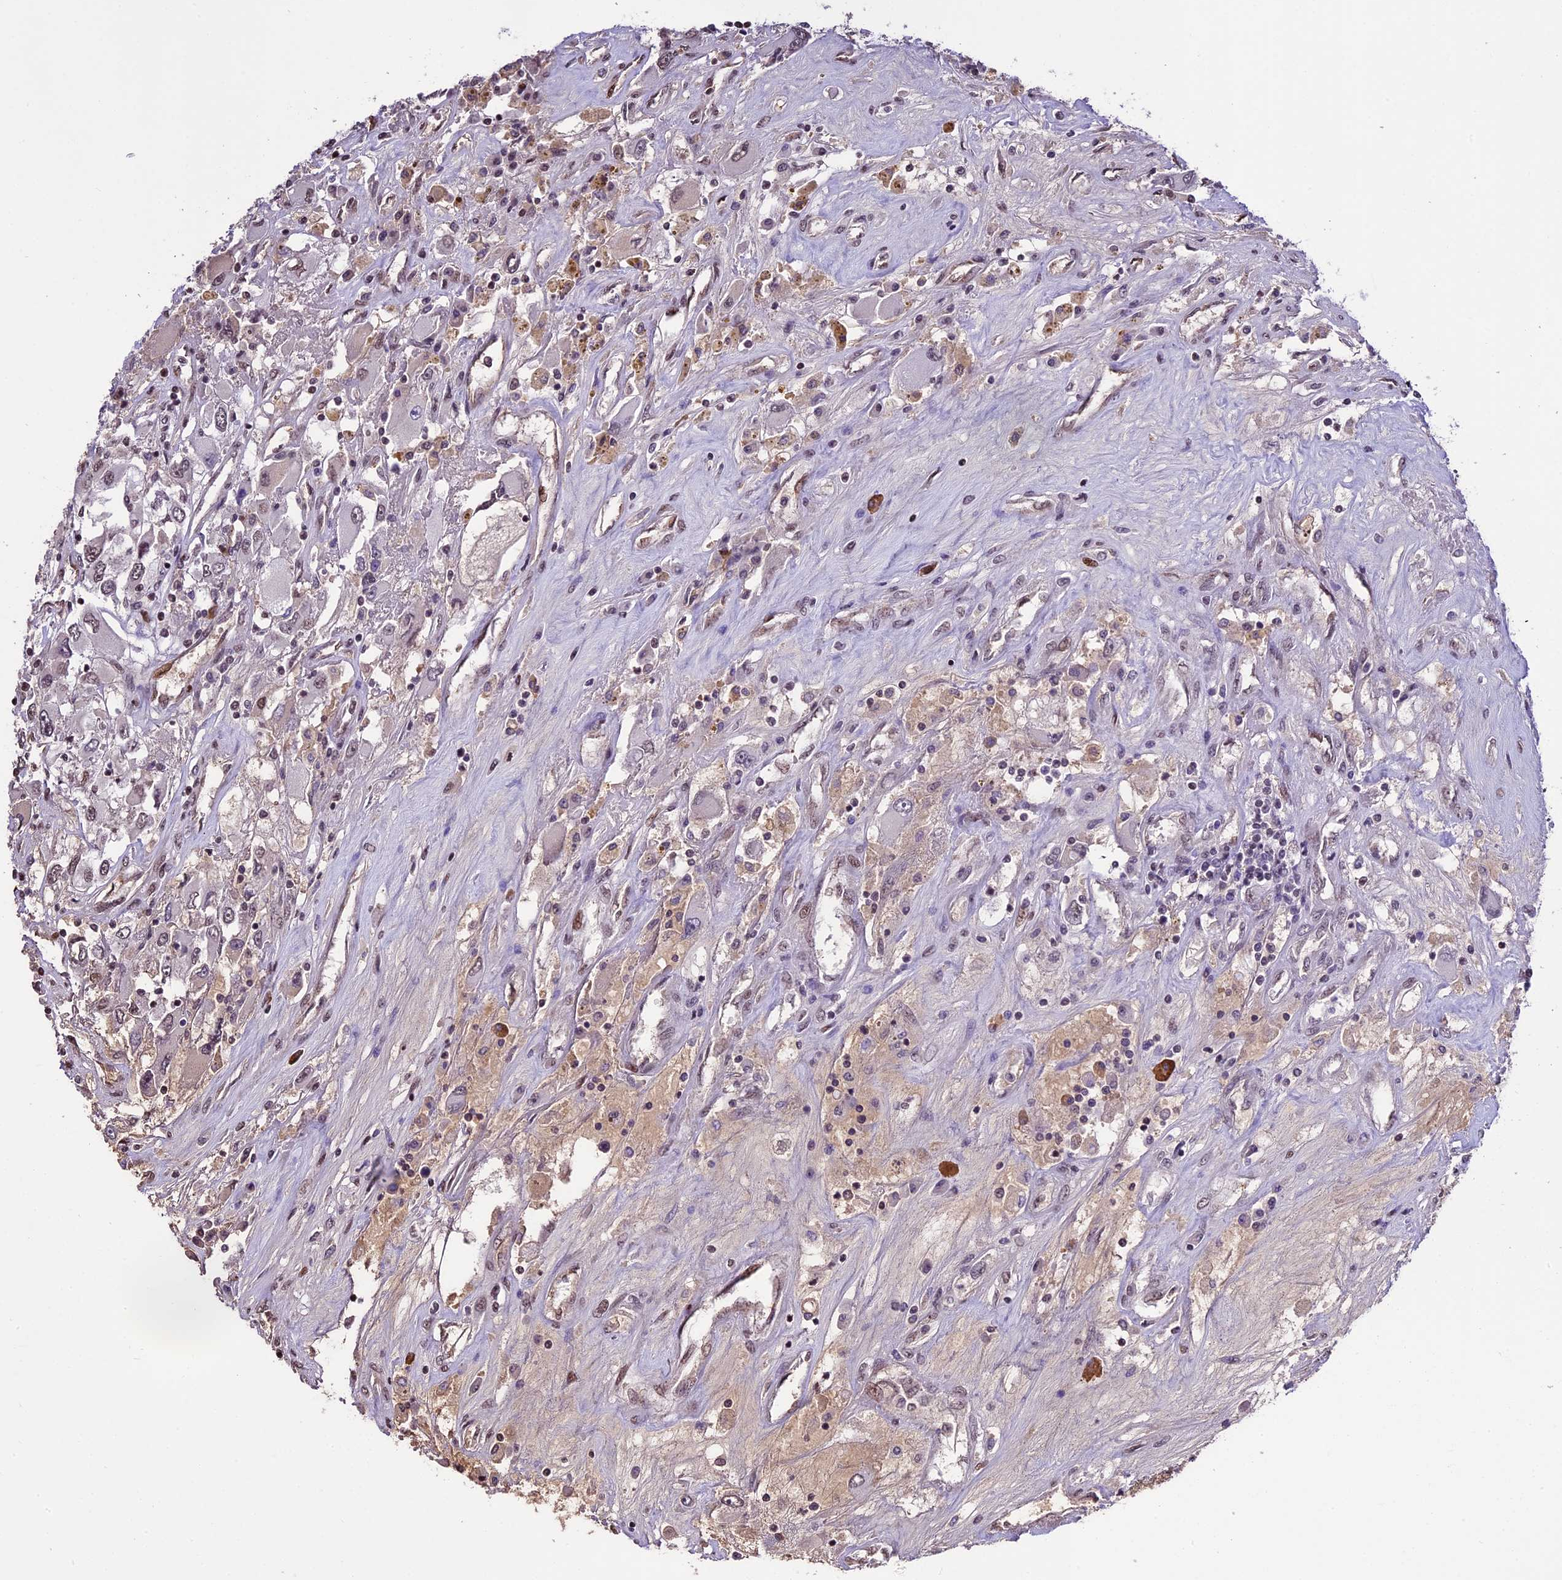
{"staining": {"intensity": "moderate", "quantity": "<25%", "location": "nuclear"}, "tissue": "renal cancer", "cell_type": "Tumor cells", "image_type": "cancer", "snomed": [{"axis": "morphology", "description": "Adenocarcinoma, NOS"}, {"axis": "topography", "description": "Kidney"}], "caption": "Immunohistochemistry (IHC) of human adenocarcinoma (renal) displays low levels of moderate nuclear staining in approximately <25% of tumor cells. The staining is performed using DAB (3,3'-diaminobenzidine) brown chromogen to label protein expression. The nuclei are counter-stained blue using hematoxylin.", "gene": "POLR3E", "patient": {"sex": "female", "age": 52}}